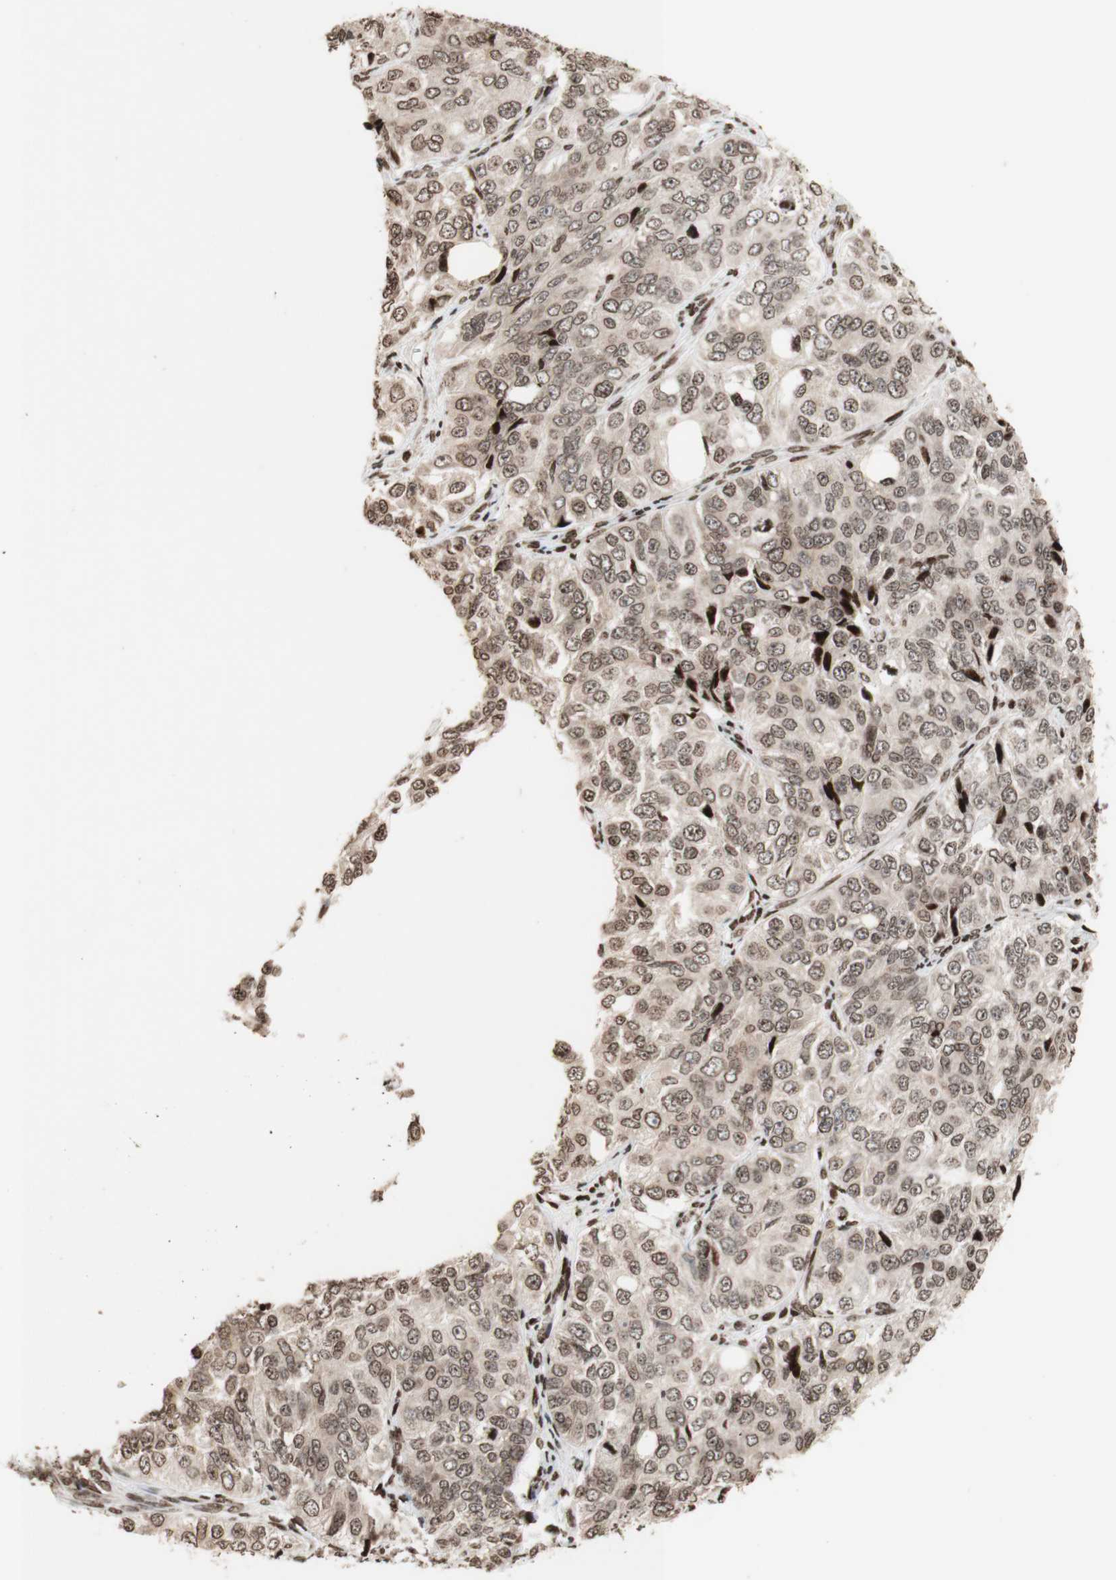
{"staining": {"intensity": "weak", "quantity": ">75%", "location": "nuclear"}, "tissue": "ovarian cancer", "cell_type": "Tumor cells", "image_type": "cancer", "snomed": [{"axis": "morphology", "description": "Carcinoma, endometroid"}, {"axis": "topography", "description": "Ovary"}], "caption": "Endometroid carcinoma (ovarian) stained for a protein shows weak nuclear positivity in tumor cells. Nuclei are stained in blue.", "gene": "NCAPD2", "patient": {"sex": "female", "age": 51}}